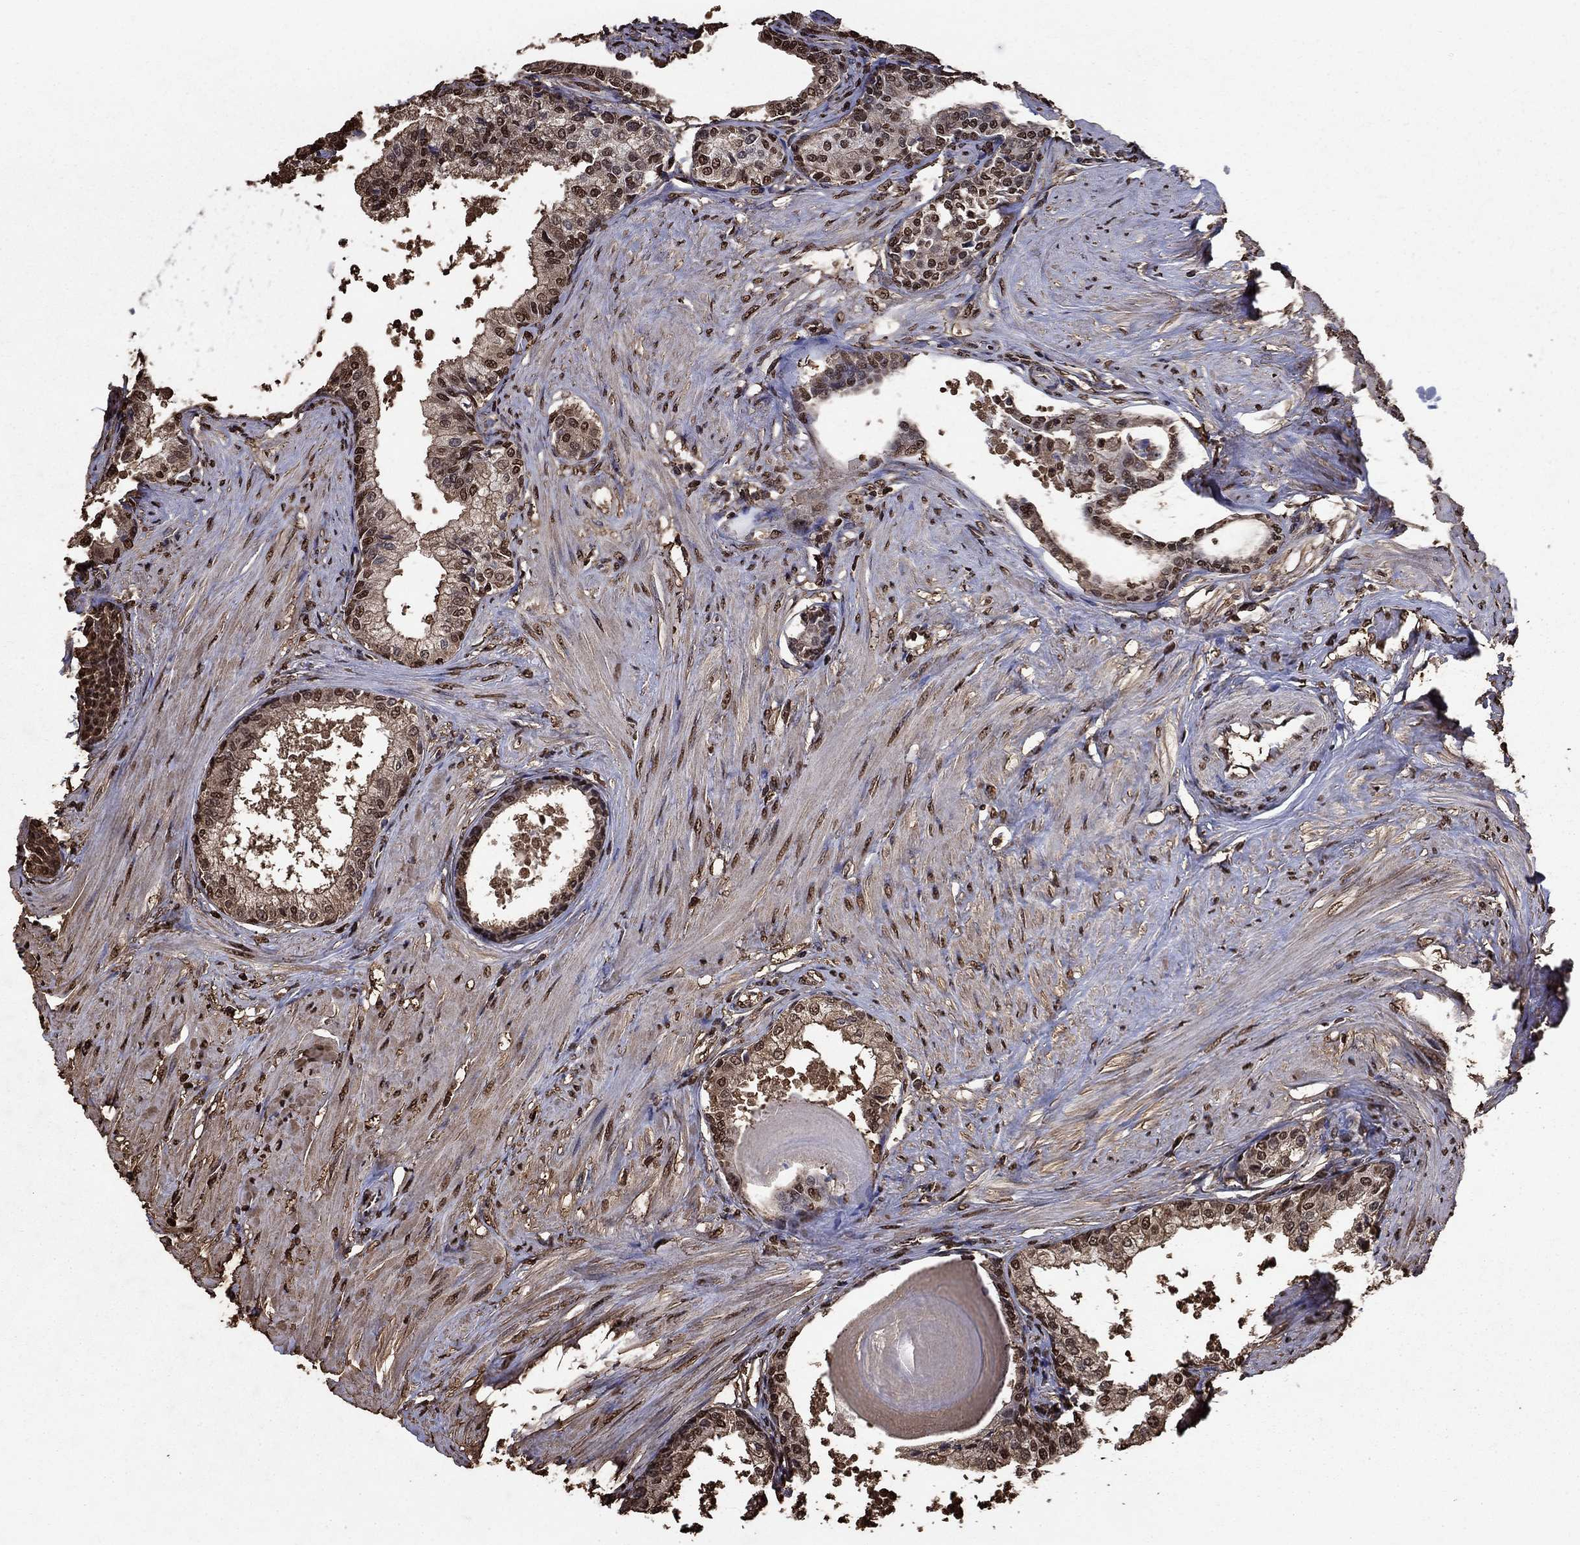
{"staining": {"intensity": "moderate", "quantity": "25%-75%", "location": "cytoplasmic/membranous,nuclear"}, "tissue": "prostate", "cell_type": "Glandular cells", "image_type": "normal", "snomed": [{"axis": "morphology", "description": "Normal tissue, NOS"}, {"axis": "topography", "description": "Prostate"}], "caption": "Protein expression analysis of unremarkable human prostate reveals moderate cytoplasmic/membranous,nuclear staining in approximately 25%-75% of glandular cells.", "gene": "GAPDH", "patient": {"sex": "male", "age": 63}}